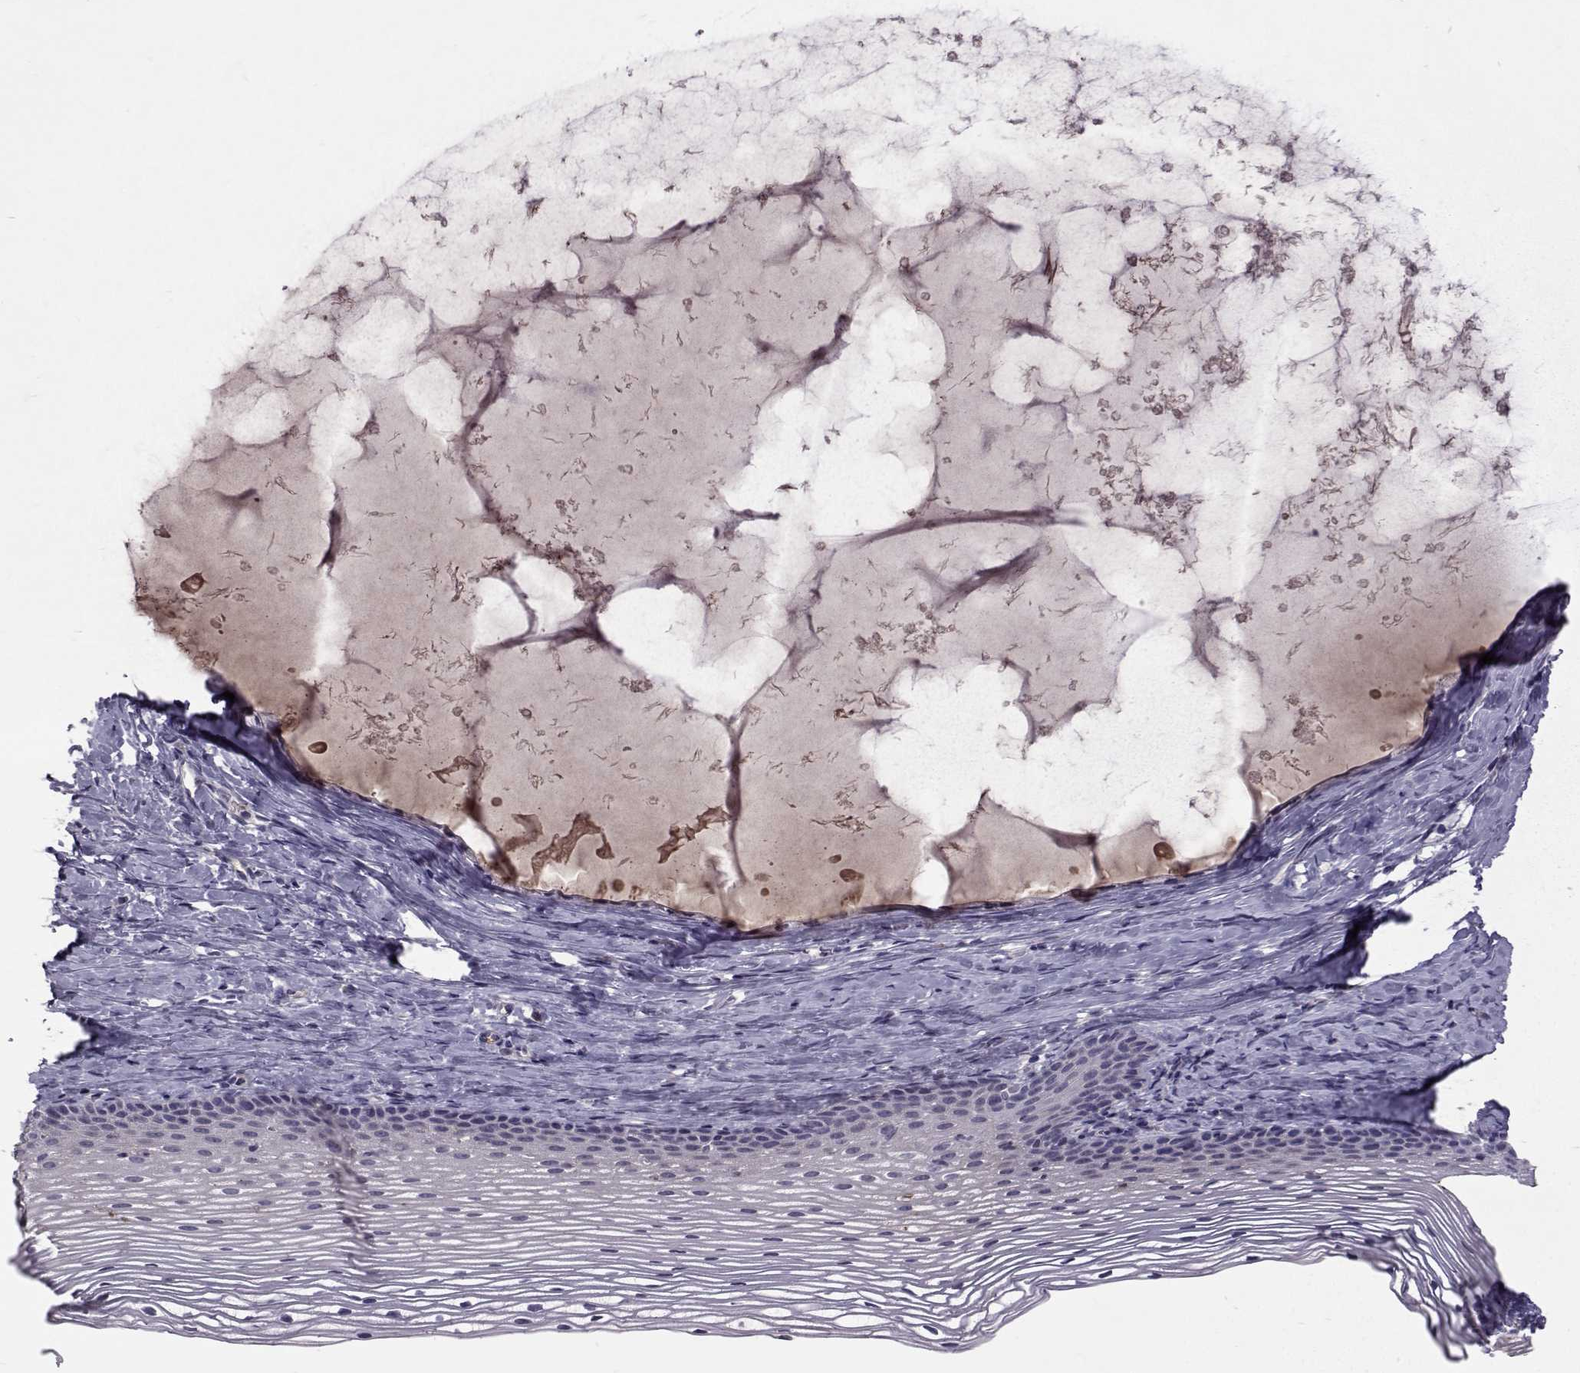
{"staining": {"intensity": "negative", "quantity": "none", "location": "none"}, "tissue": "cervix", "cell_type": "Glandular cells", "image_type": "normal", "snomed": [{"axis": "morphology", "description": "Normal tissue, NOS"}, {"axis": "topography", "description": "Cervix"}], "caption": "Immunohistochemistry (IHC) micrograph of benign cervix stained for a protein (brown), which displays no staining in glandular cells.", "gene": "TNFRSF11B", "patient": {"sex": "female", "age": 39}}